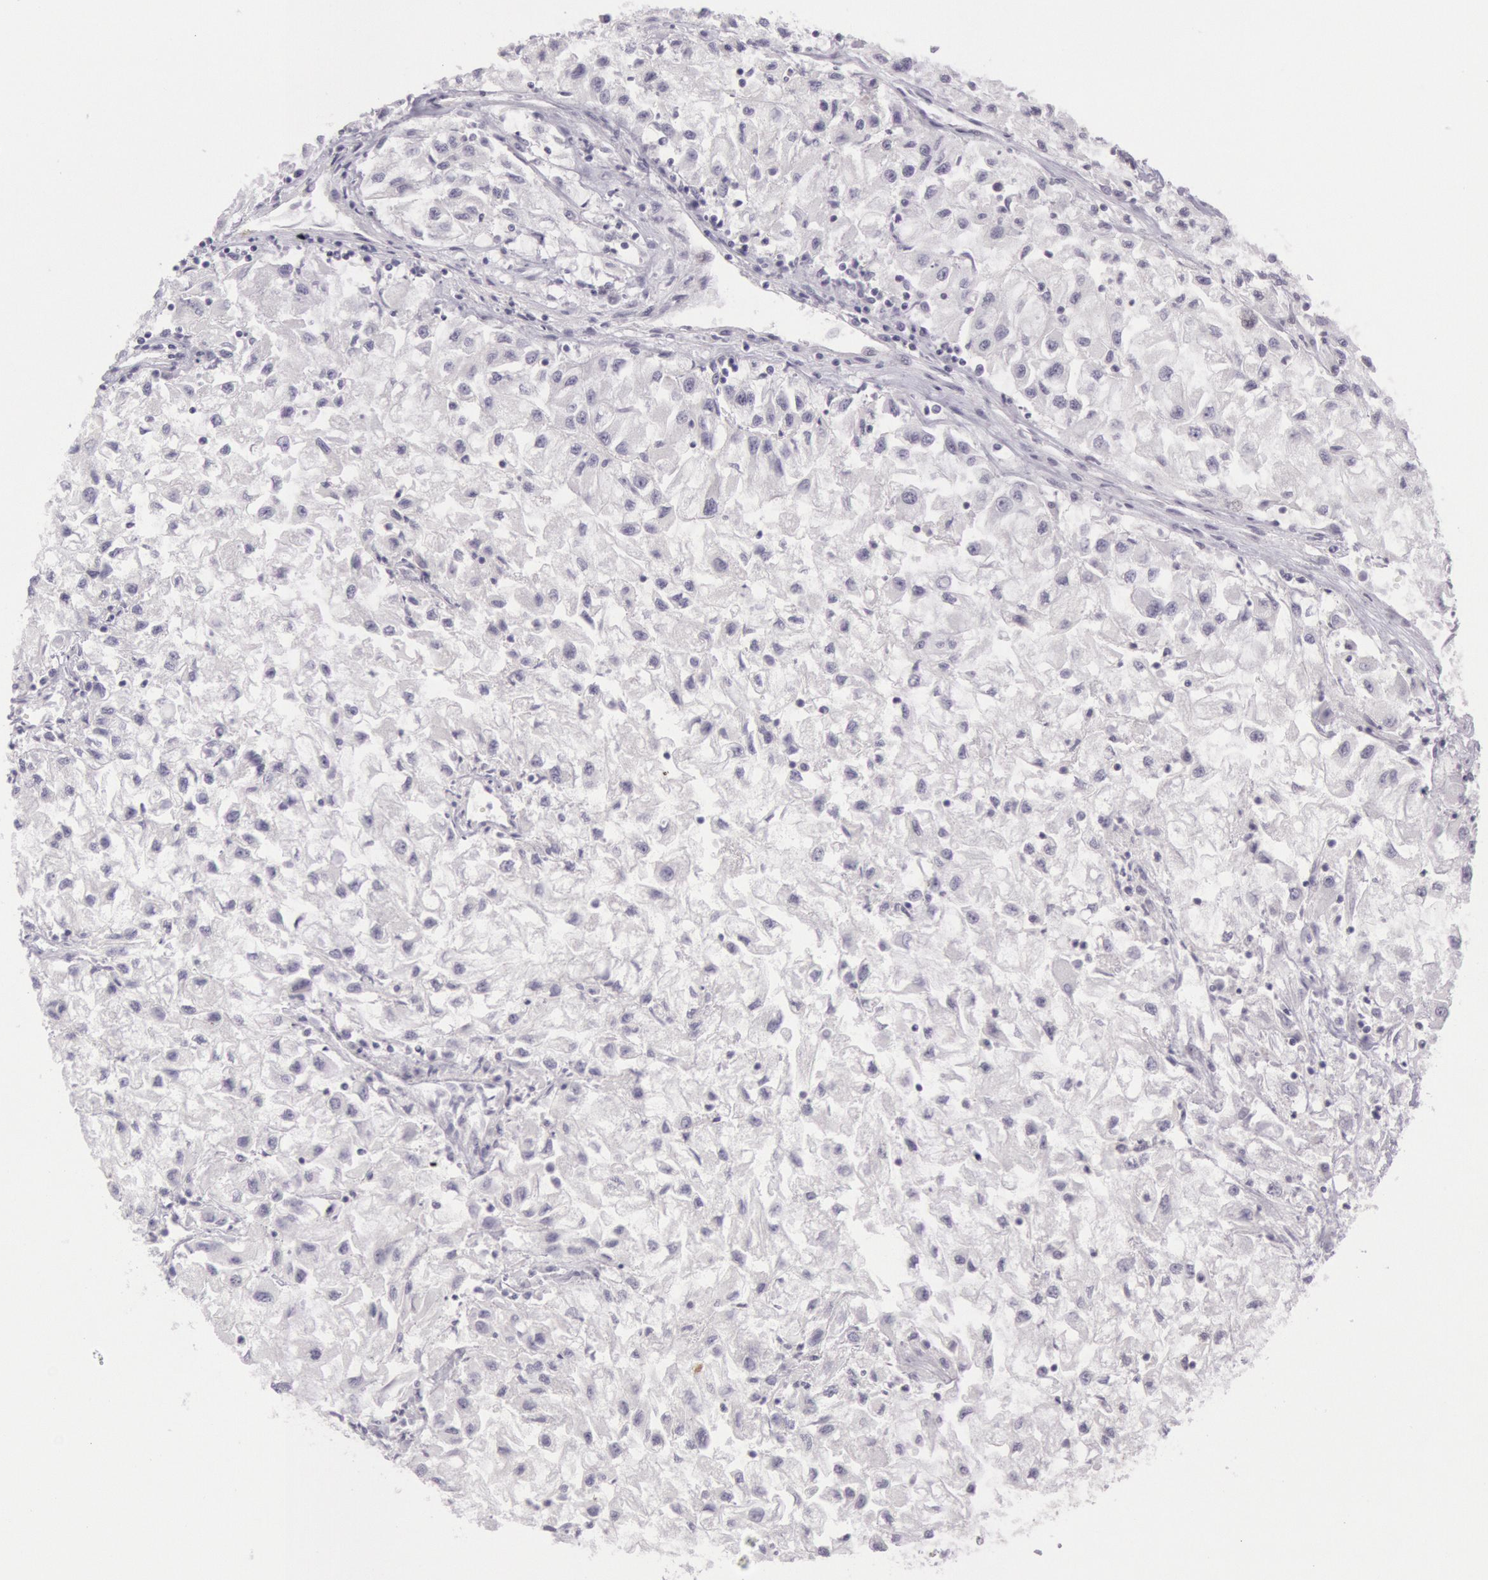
{"staining": {"intensity": "negative", "quantity": "none", "location": "none"}, "tissue": "renal cancer", "cell_type": "Tumor cells", "image_type": "cancer", "snomed": [{"axis": "morphology", "description": "Adenocarcinoma, NOS"}, {"axis": "topography", "description": "Kidney"}], "caption": "Renal adenocarcinoma was stained to show a protein in brown. There is no significant staining in tumor cells.", "gene": "CKB", "patient": {"sex": "male", "age": 59}}